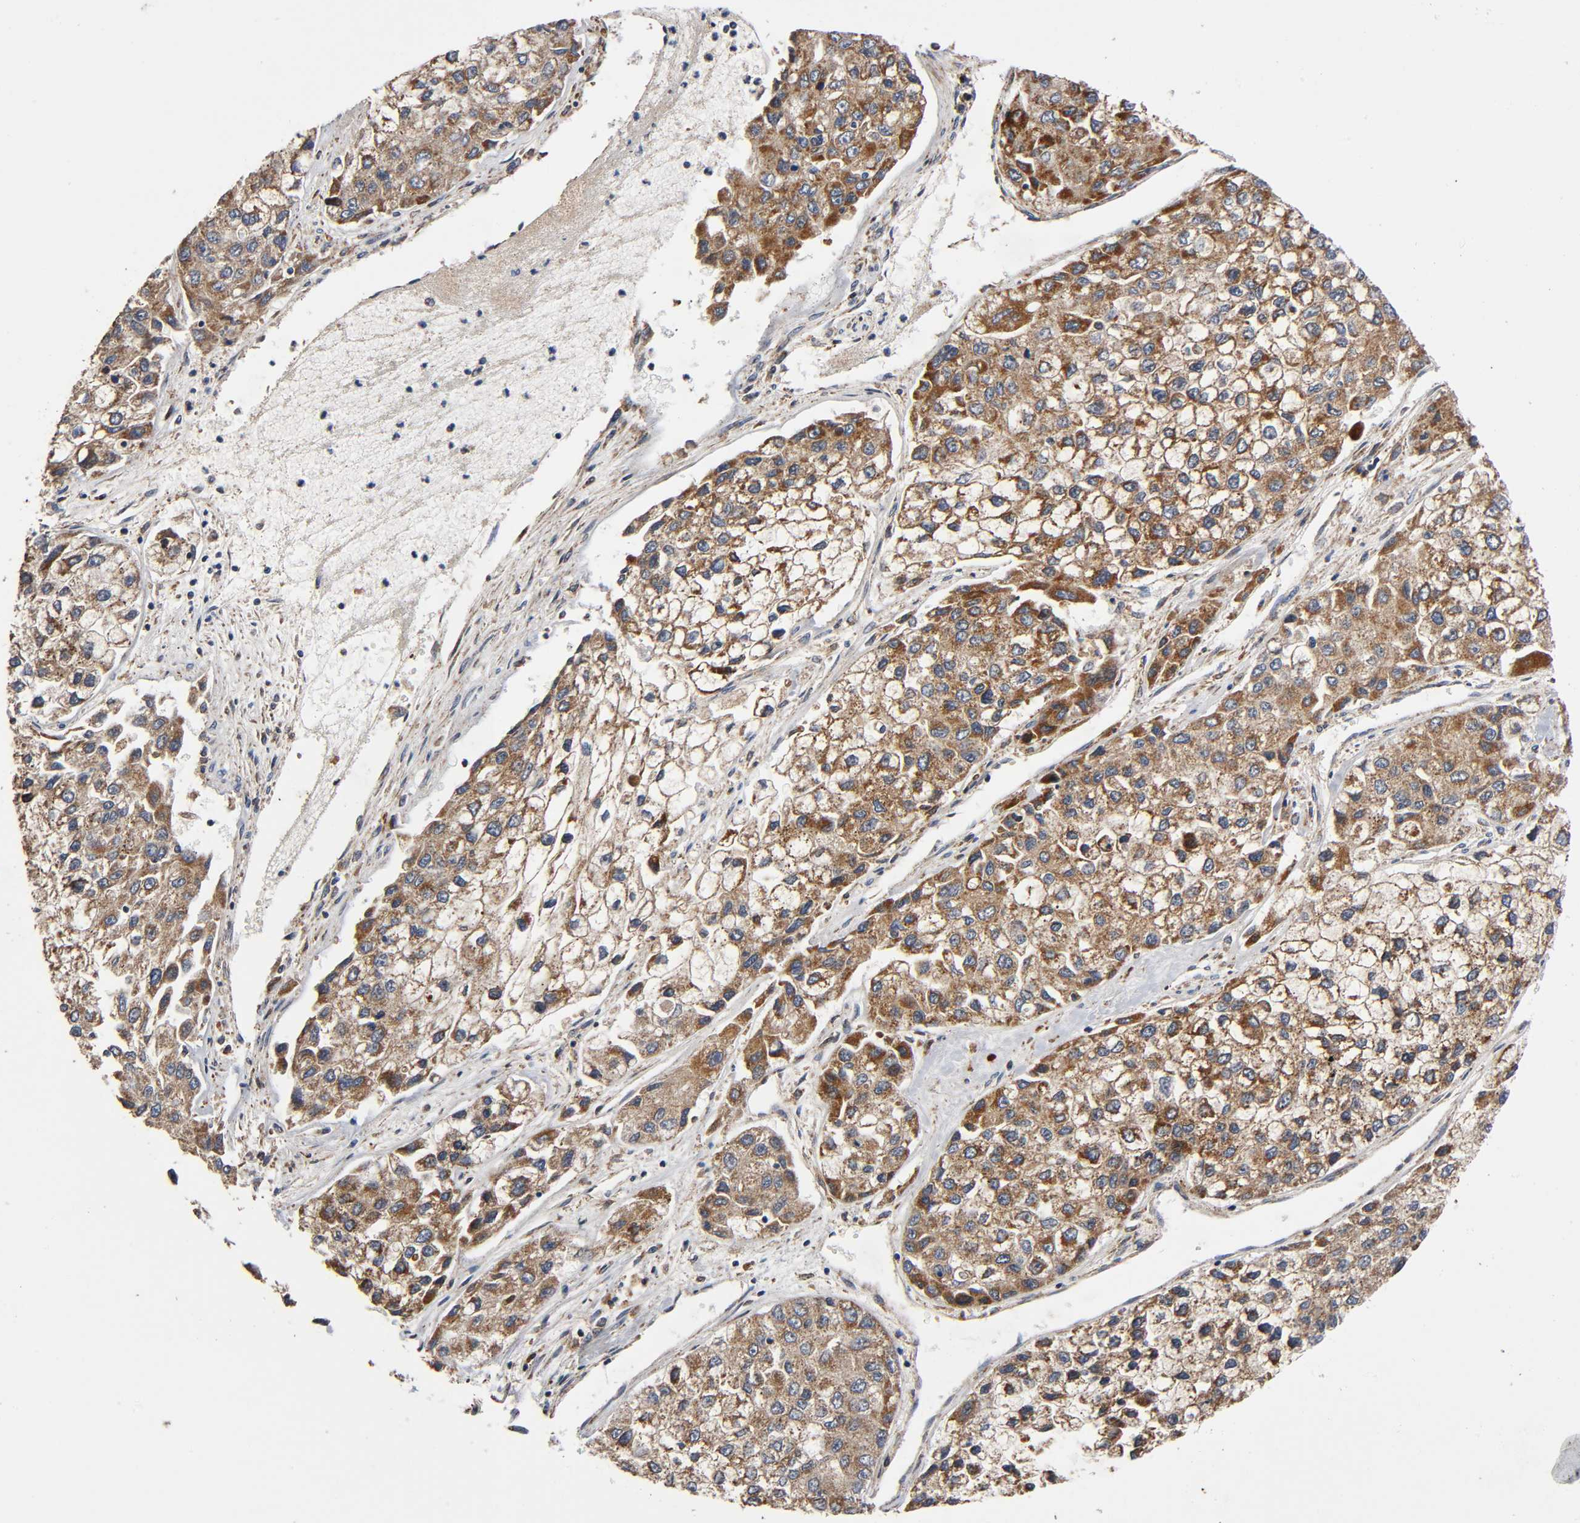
{"staining": {"intensity": "moderate", "quantity": "25%-75%", "location": "cytoplasmic/membranous"}, "tissue": "liver cancer", "cell_type": "Tumor cells", "image_type": "cancer", "snomed": [{"axis": "morphology", "description": "Carcinoma, Hepatocellular, NOS"}, {"axis": "topography", "description": "Liver"}], "caption": "This histopathology image shows immunohistochemistry (IHC) staining of human liver cancer, with medium moderate cytoplasmic/membranous staining in approximately 25%-75% of tumor cells.", "gene": "MAP3K1", "patient": {"sex": "female", "age": 66}}